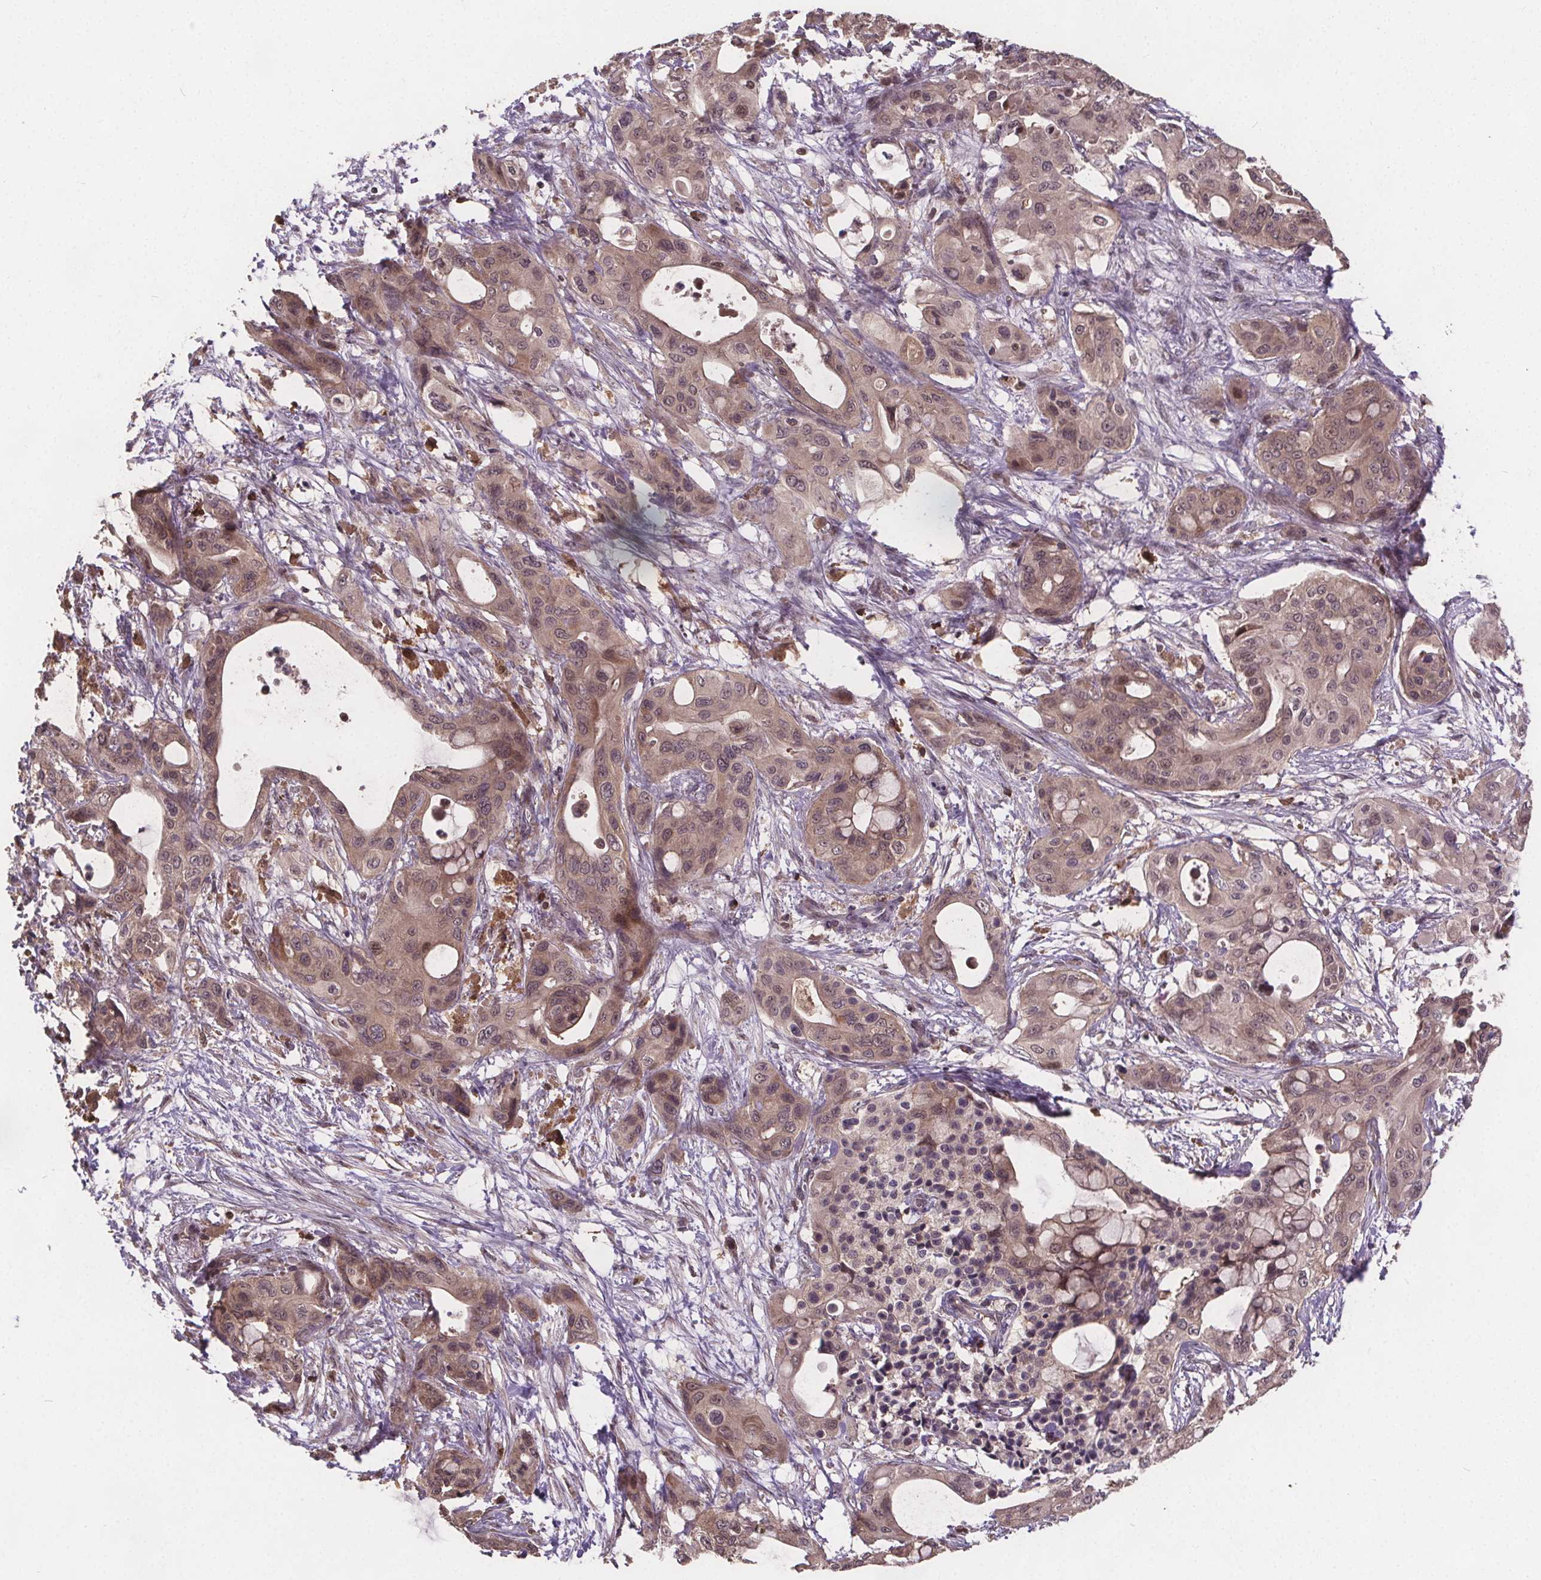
{"staining": {"intensity": "moderate", "quantity": "<25%", "location": "cytoplasmic/membranous"}, "tissue": "pancreatic cancer", "cell_type": "Tumor cells", "image_type": "cancer", "snomed": [{"axis": "morphology", "description": "Adenocarcinoma, NOS"}, {"axis": "topography", "description": "Pancreas"}], "caption": "Immunohistochemical staining of human pancreatic cancer (adenocarcinoma) exhibits moderate cytoplasmic/membranous protein staining in approximately <25% of tumor cells.", "gene": "USP9X", "patient": {"sex": "male", "age": 71}}